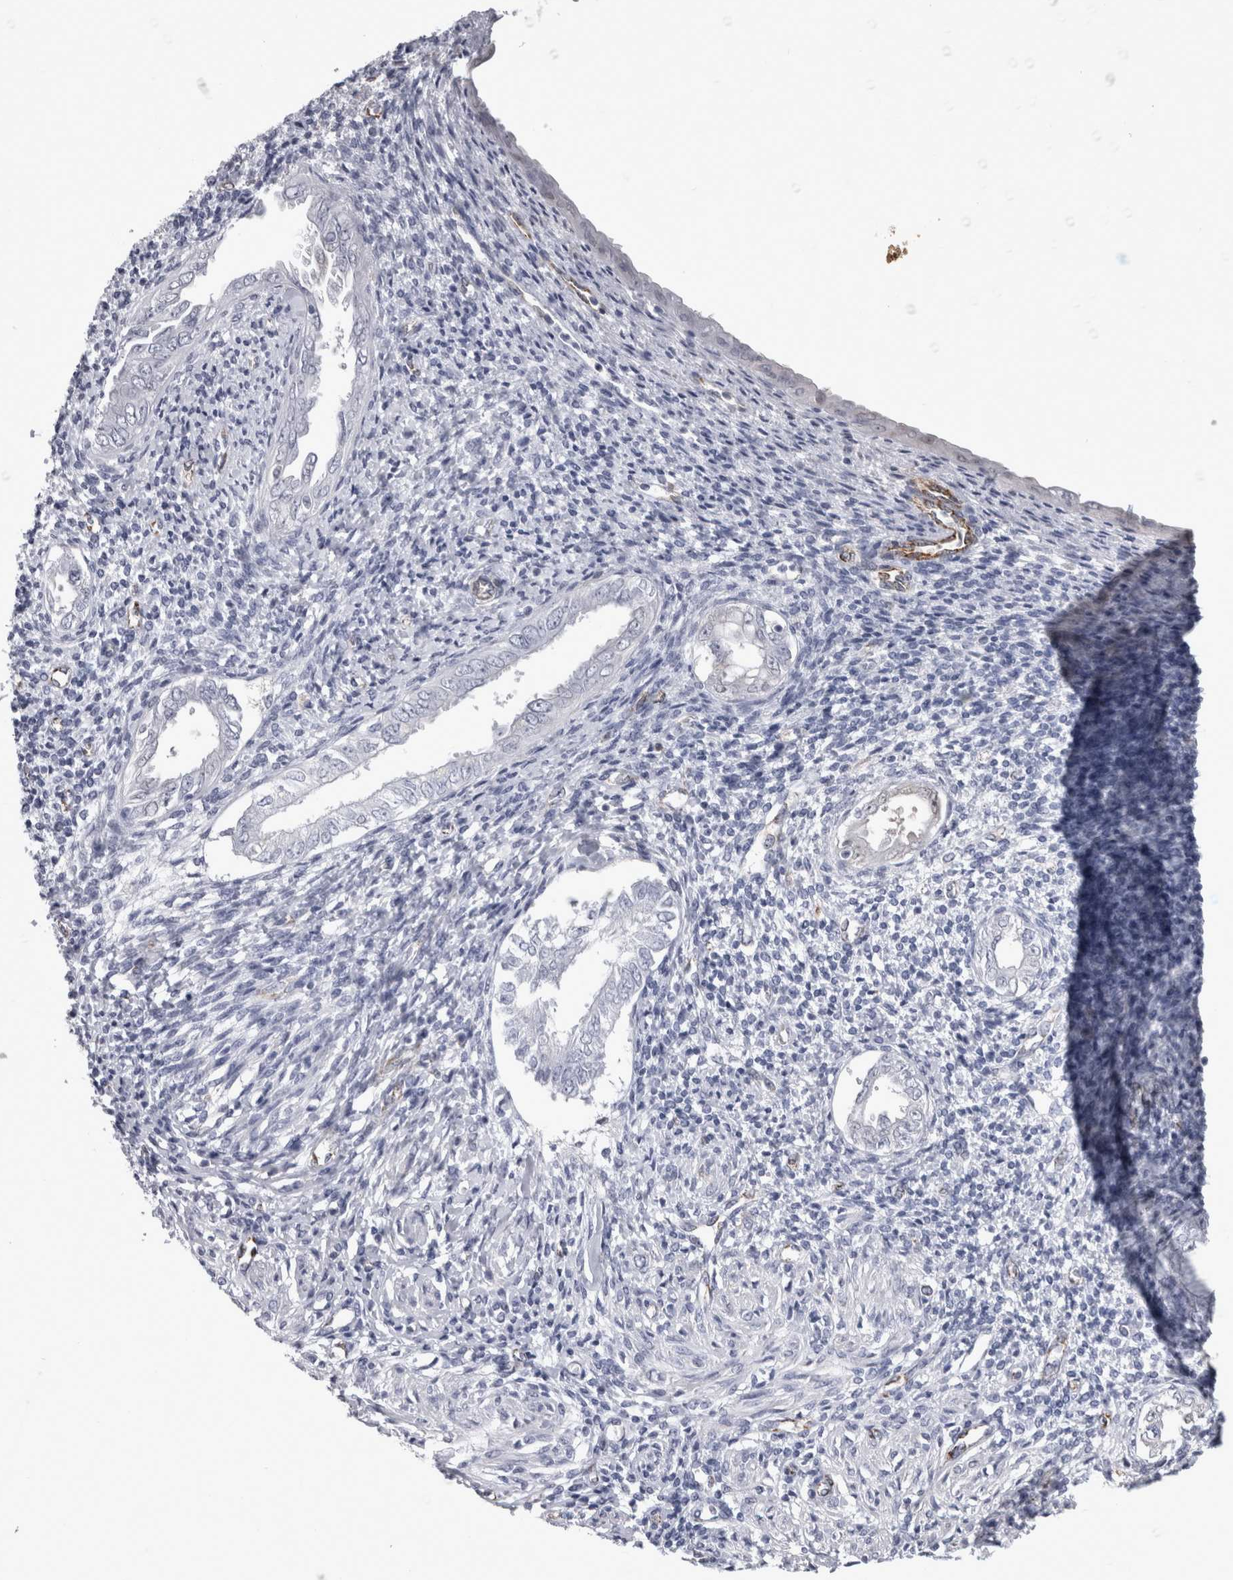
{"staining": {"intensity": "negative", "quantity": "none", "location": "none"}, "tissue": "endometrium", "cell_type": "Cells in endometrial stroma", "image_type": "normal", "snomed": [{"axis": "morphology", "description": "Normal tissue, NOS"}, {"axis": "topography", "description": "Endometrium"}], "caption": "Normal endometrium was stained to show a protein in brown. There is no significant staining in cells in endometrial stroma. (Brightfield microscopy of DAB (3,3'-diaminobenzidine) immunohistochemistry (IHC) at high magnification).", "gene": "ACOT7", "patient": {"sex": "female", "age": 66}}